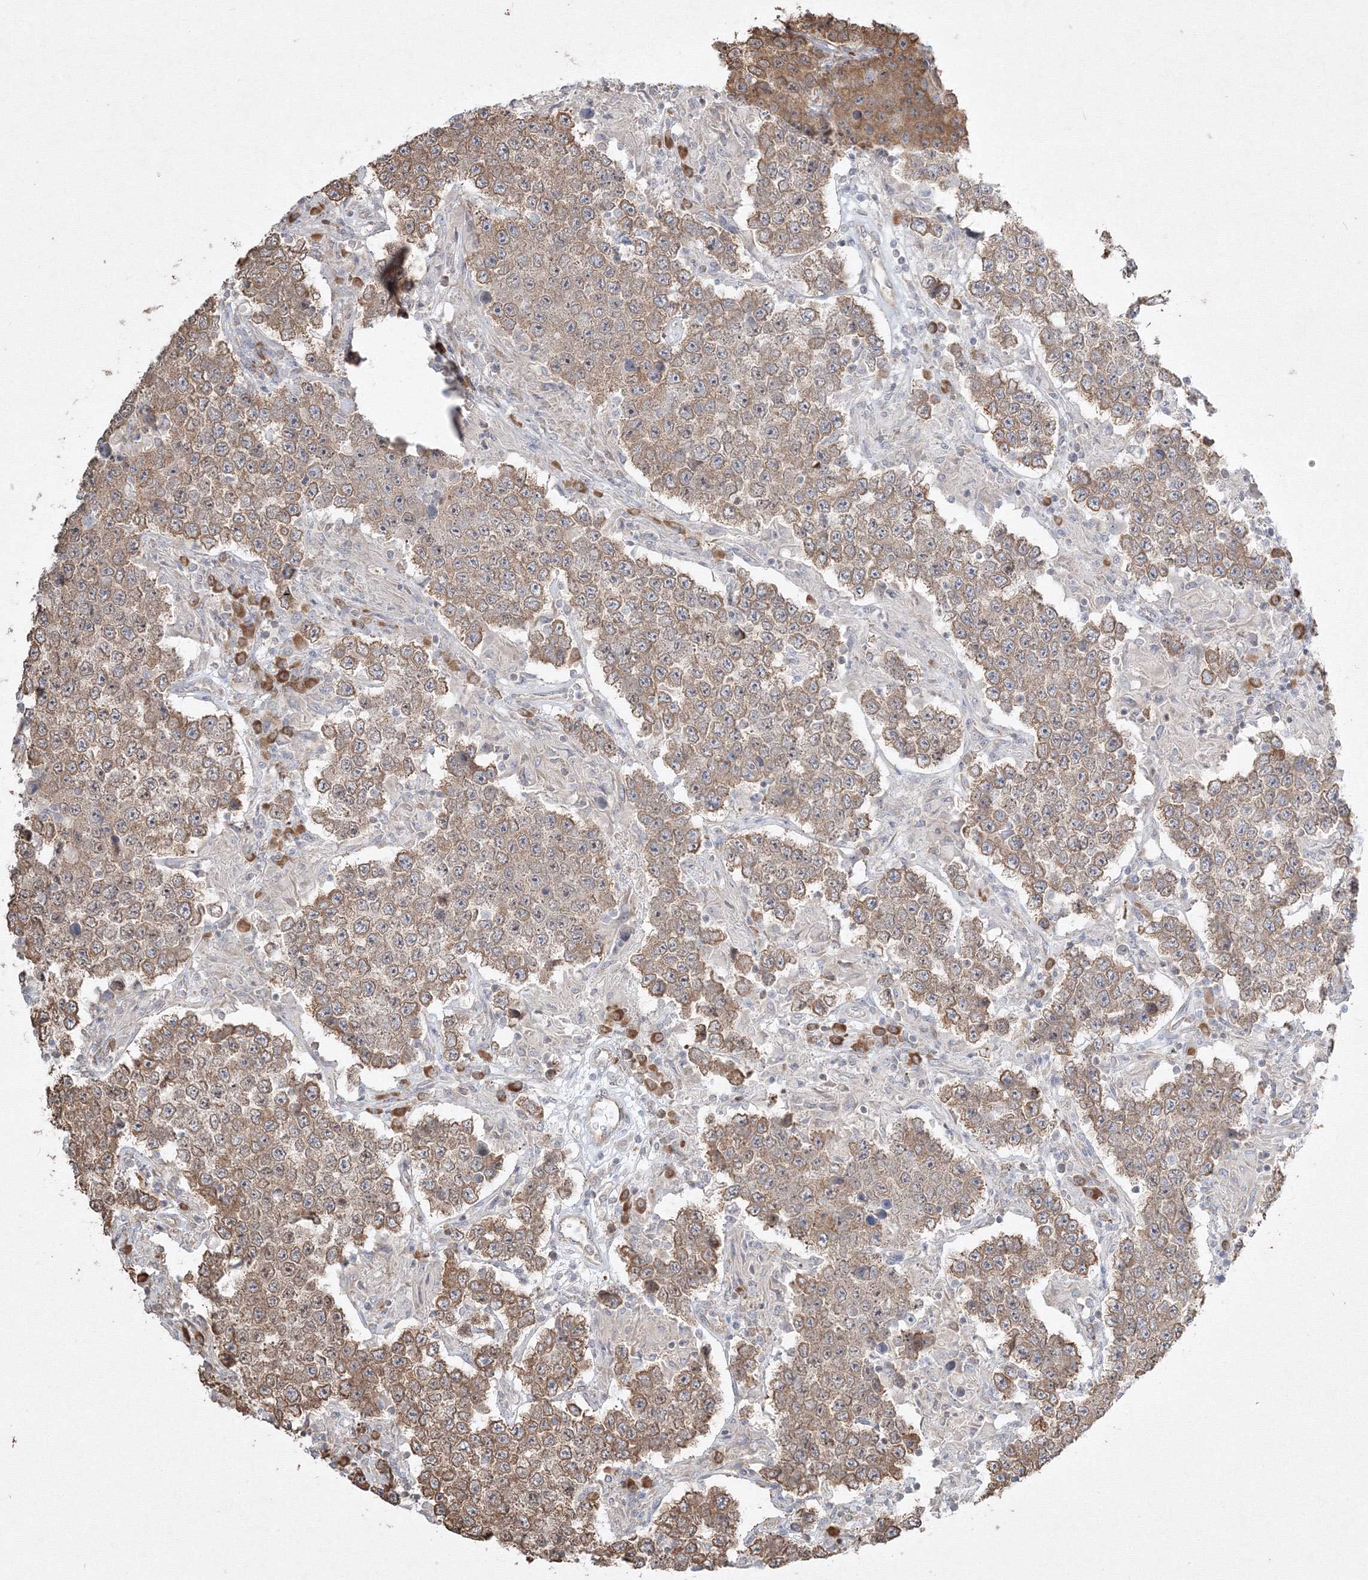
{"staining": {"intensity": "moderate", "quantity": ">75%", "location": "cytoplasmic/membranous"}, "tissue": "testis cancer", "cell_type": "Tumor cells", "image_type": "cancer", "snomed": [{"axis": "morphology", "description": "Normal tissue, NOS"}, {"axis": "morphology", "description": "Urothelial carcinoma, High grade"}, {"axis": "morphology", "description": "Seminoma, NOS"}, {"axis": "morphology", "description": "Carcinoma, Embryonal, NOS"}, {"axis": "topography", "description": "Urinary bladder"}, {"axis": "topography", "description": "Testis"}], "caption": "An image of testis cancer (urothelial carcinoma (high-grade)) stained for a protein demonstrates moderate cytoplasmic/membranous brown staining in tumor cells. Ihc stains the protein in brown and the nuclei are stained blue.", "gene": "FBXL8", "patient": {"sex": "male", "age": 41}}